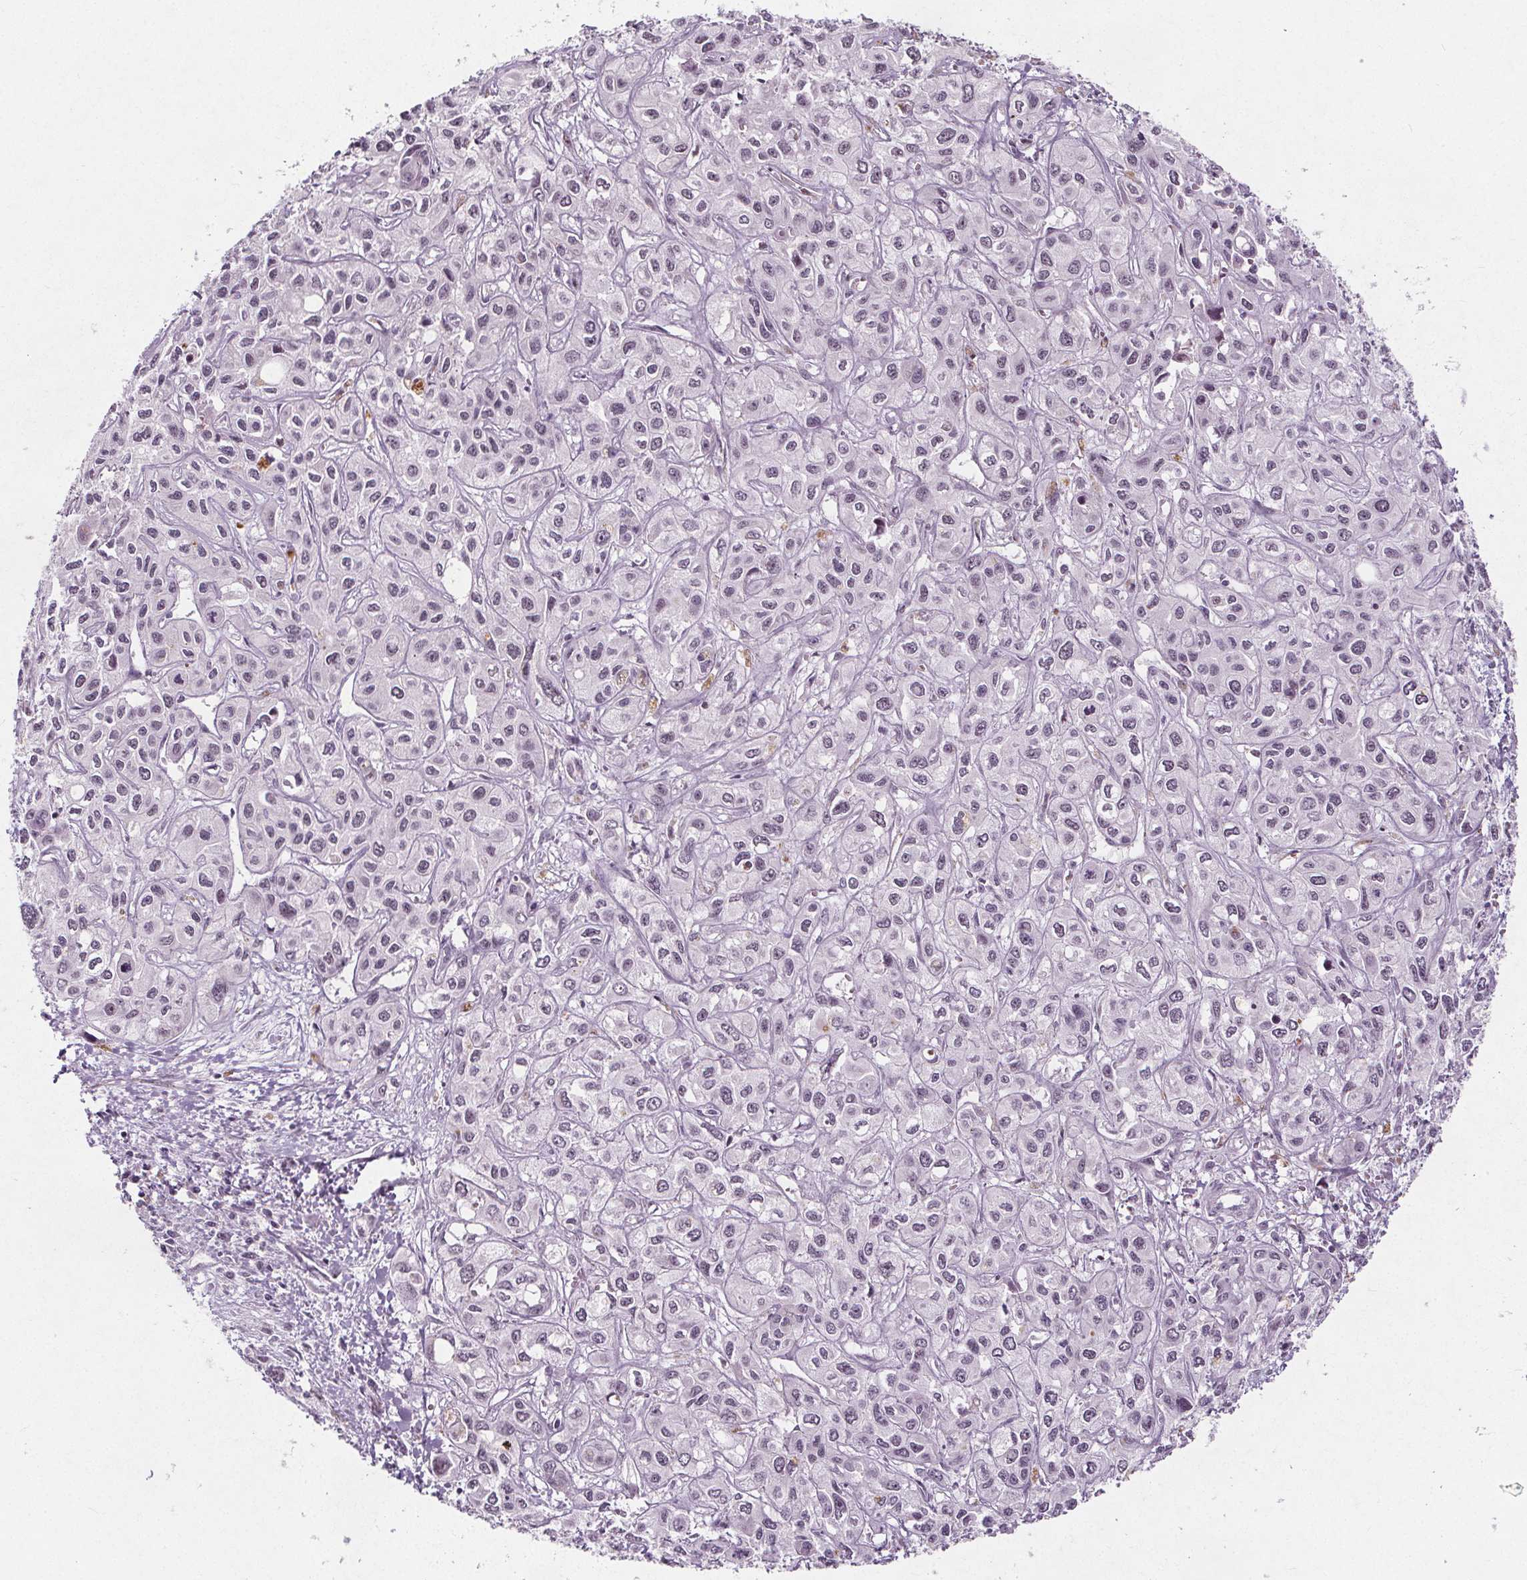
{"staining": {"intensity": "negative", "quantity": "none", "location": "none"}, "tissue": "liver cancer", "cell_type": "Tumor cells", "image_type": "cancer", "snomed": [{"axis": "morphology", "description": "Cholangiocarcinoma"}, {"axis": "topography", "description": "Liver"}], "caption": "Tumor cells show no significant positivity in liver cholangiocarcinoma. Brightfield microscopy of IHC stained with DAB (brown) and hematoxylin (blue), captured at high magnification.", "gene": "TAF6L", "patient": {"sex": "female", "age": 66}}